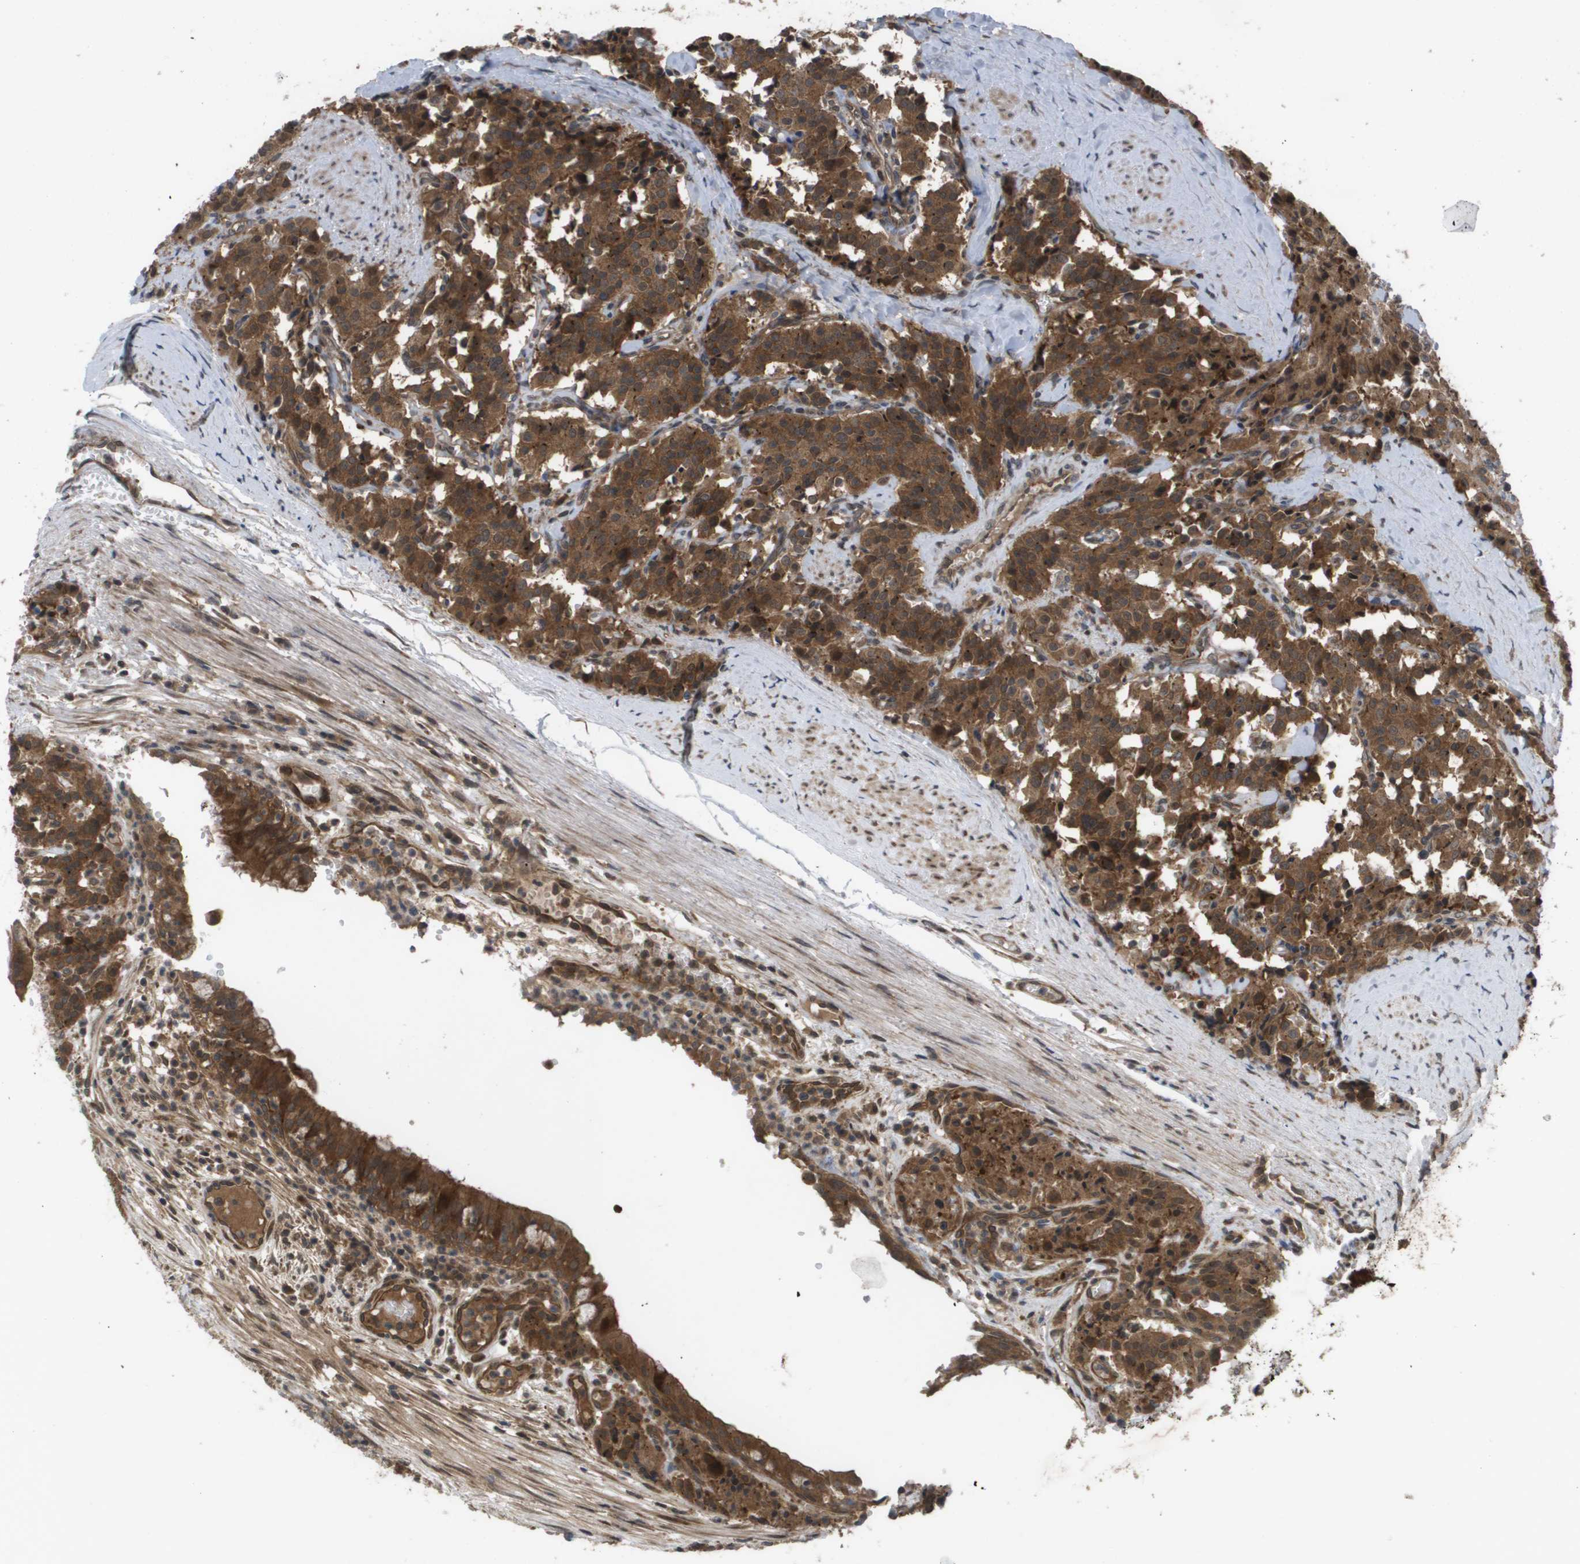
{"staining": {"intensity": "strong", "quantity": ">75%", "location": "cytoplasmic/membranous,nuclear"}, "tissue": "carcinoid", "cell_type": "Tumor cells", "image_type": "cancer", "snomed": [{"axis": "morphology", "description": "Carcinoid, malignant, NOS"}, {"axis": "topography", "description": "Lung"}], "caption": "Immunohistochemical staining of carcinoid displays strong cytoplasmic/membranous and nuclear protein expression in about >75% of tumor cells. (DAB IHC with brightfield microscopy, high magnification).", "gene": "CTPS2", "patient": {"sex": "male", "age": 30}}